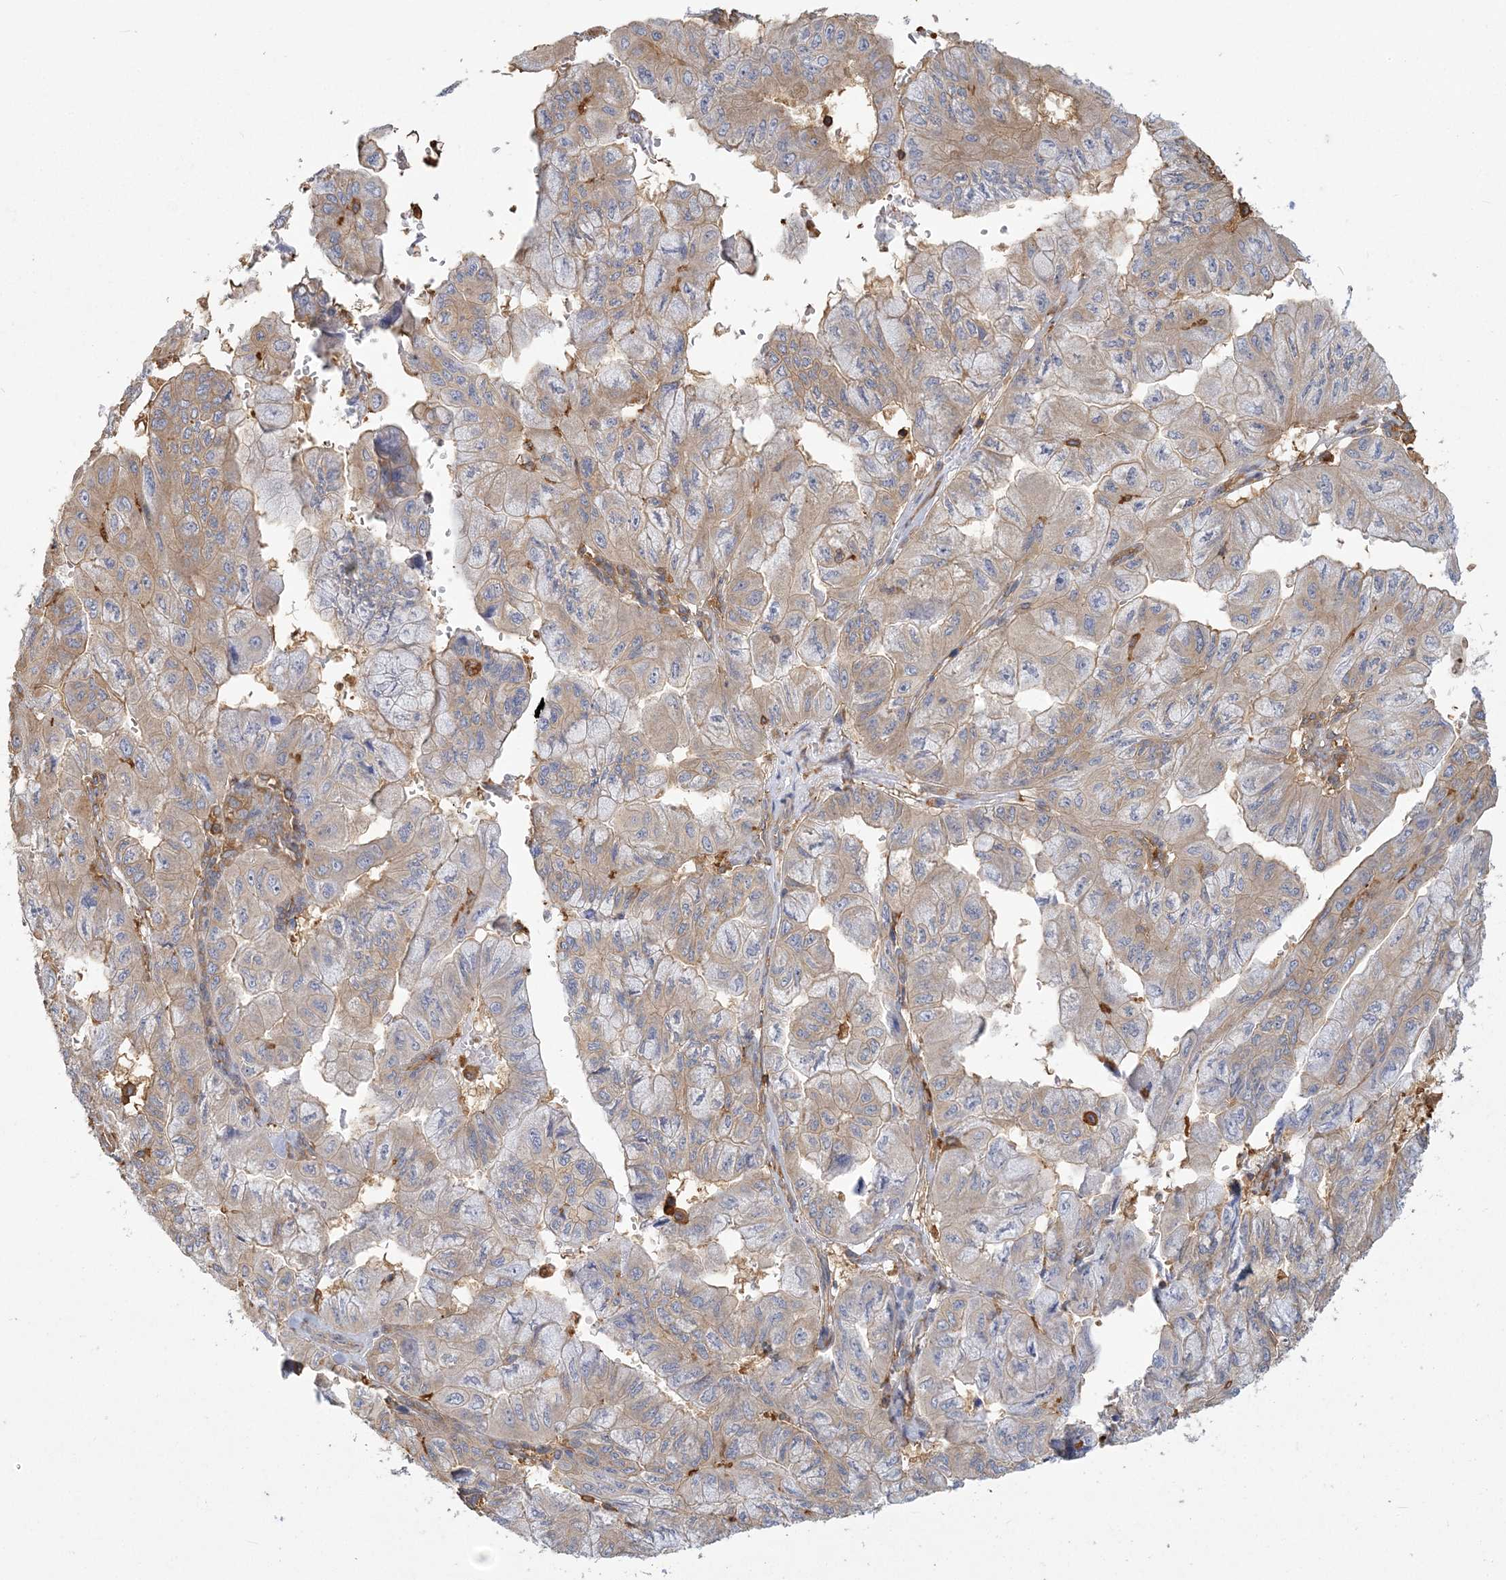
{"staining": {"intensity": "moderate", "quantity": "<25%", "location": "cytoplasmic/membranous"}, "tissue": "pancreatic cancer", "cell_type": "Tumor cells", "image_type": "cancer", "snomed": [{"axis": "morphology", "description": "Adenocarcinoma, NOS"}, {"axis": "topography", "description": "Pancreas"}], "caption": "This micrograph displays IHC staining of human pancreatic cancer, with low moderate cytoplasmic/membranous staining in approximately <25% of tumor cells.", "gene": "ANKS1A", "patient": {"sex": "male", "age": 51}}